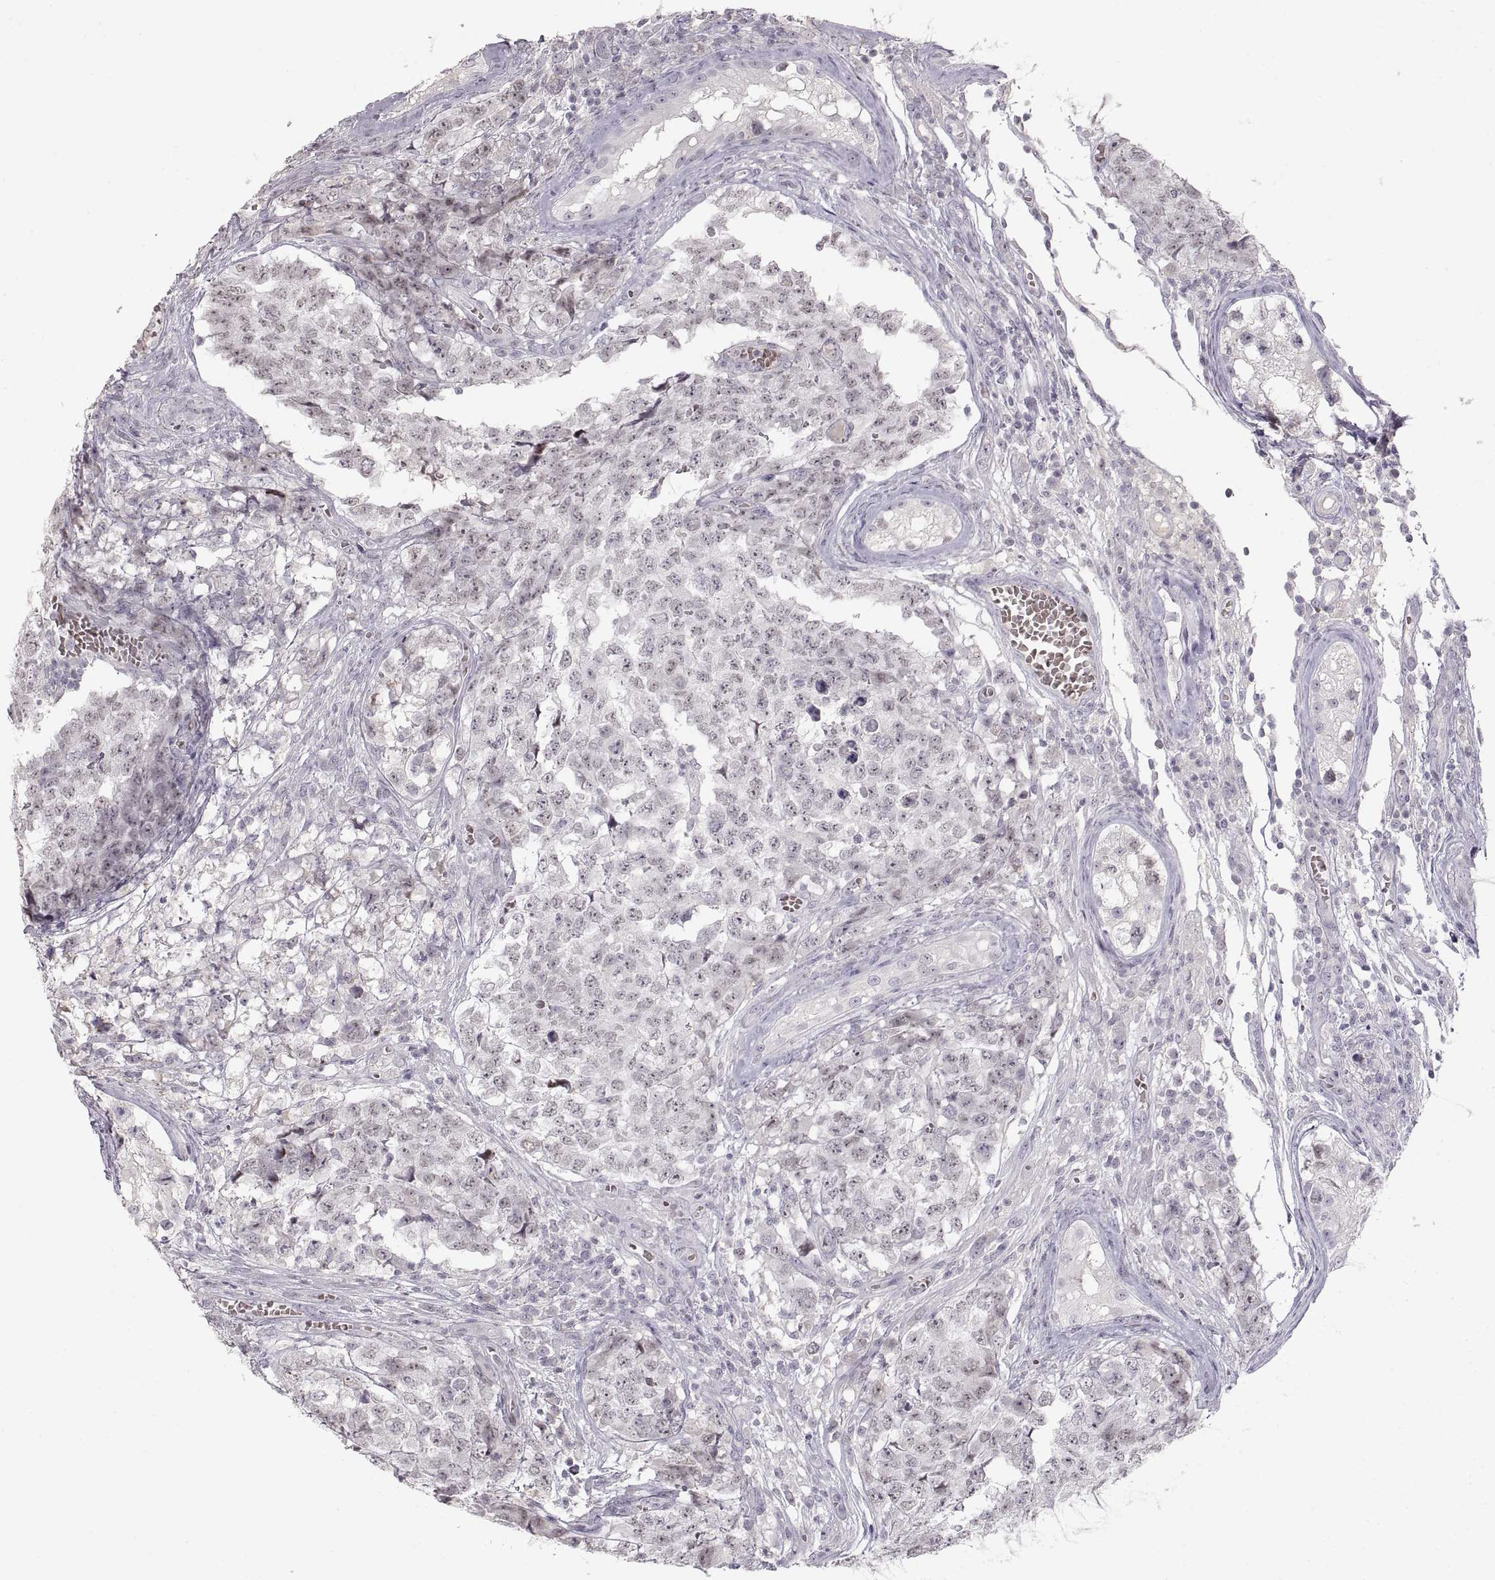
{"staining": {"intensity": "negative", "quantity": "none", "location": "none"}, "tissue": "testis cancer", "cell_type": "Tumor cells", "image_type": "cancer", "snomed": [{"axis": "morphology", "description": "Carcinoma, Embryonal, NOS"}, {"axis": "topography", "description": "Testis"}], "caption": "IHC image of testis cancer stained for a protein (brown), which displays no positivity in tumor cells.", "gene": "PCSK2", "patient": {"sex": "male", "age": 23}}